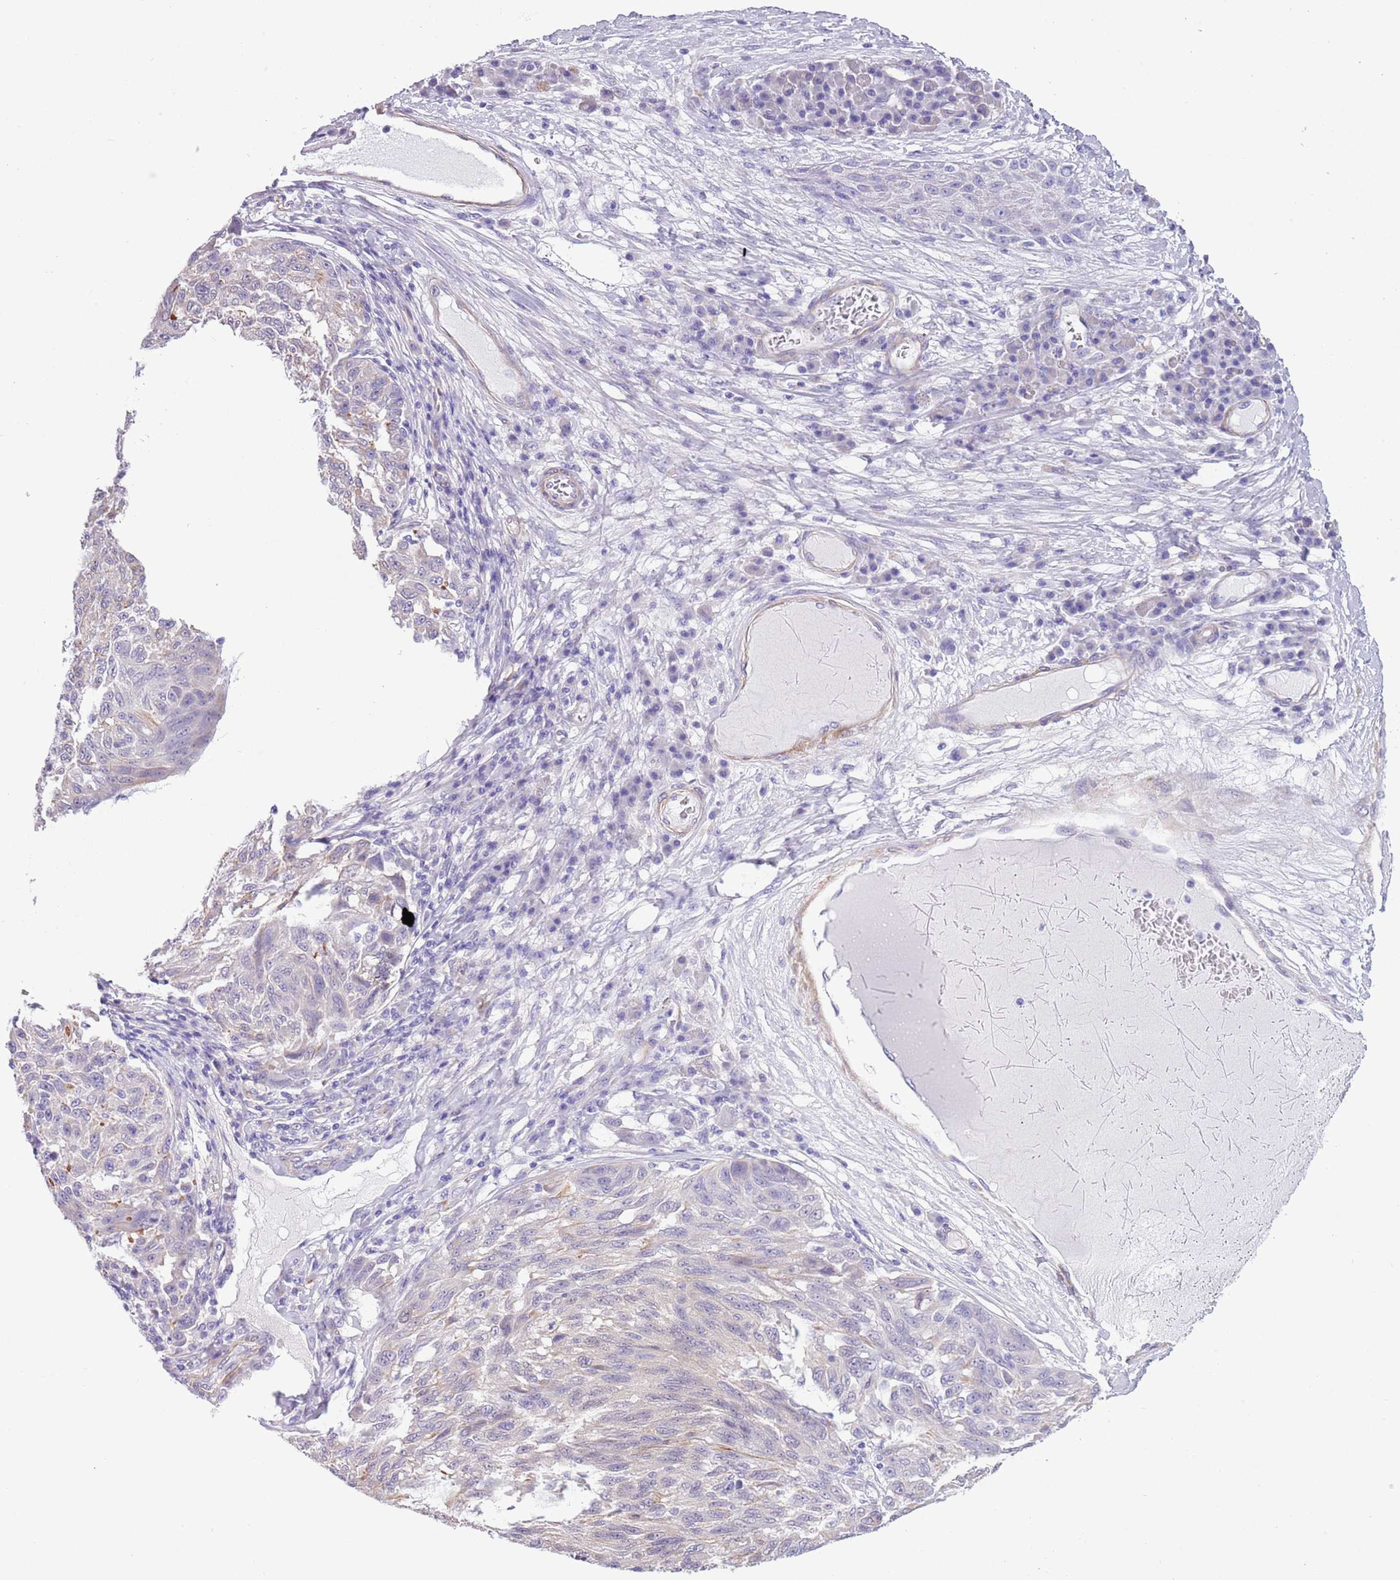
{"staining": {"intensity": "moderate", "quantity": "<25%", "location": "cytoplasmic/membranous"}, "tissue": "melanoma", "cell_type": "Tumor cells", "image_type": "cancer", "snomed": [{"axis": "morphology", "description": "Malignant melanoma, NOS"}, {"axis": "topography", "description": "Skin"}], "caption": "Tumor cells demonstrate moderate cytoplasmic/membranous expression in approximately <25% of cells in melanoma.", "gene": "TSGA13", "patient": {"sex": "male", "age": 53}}